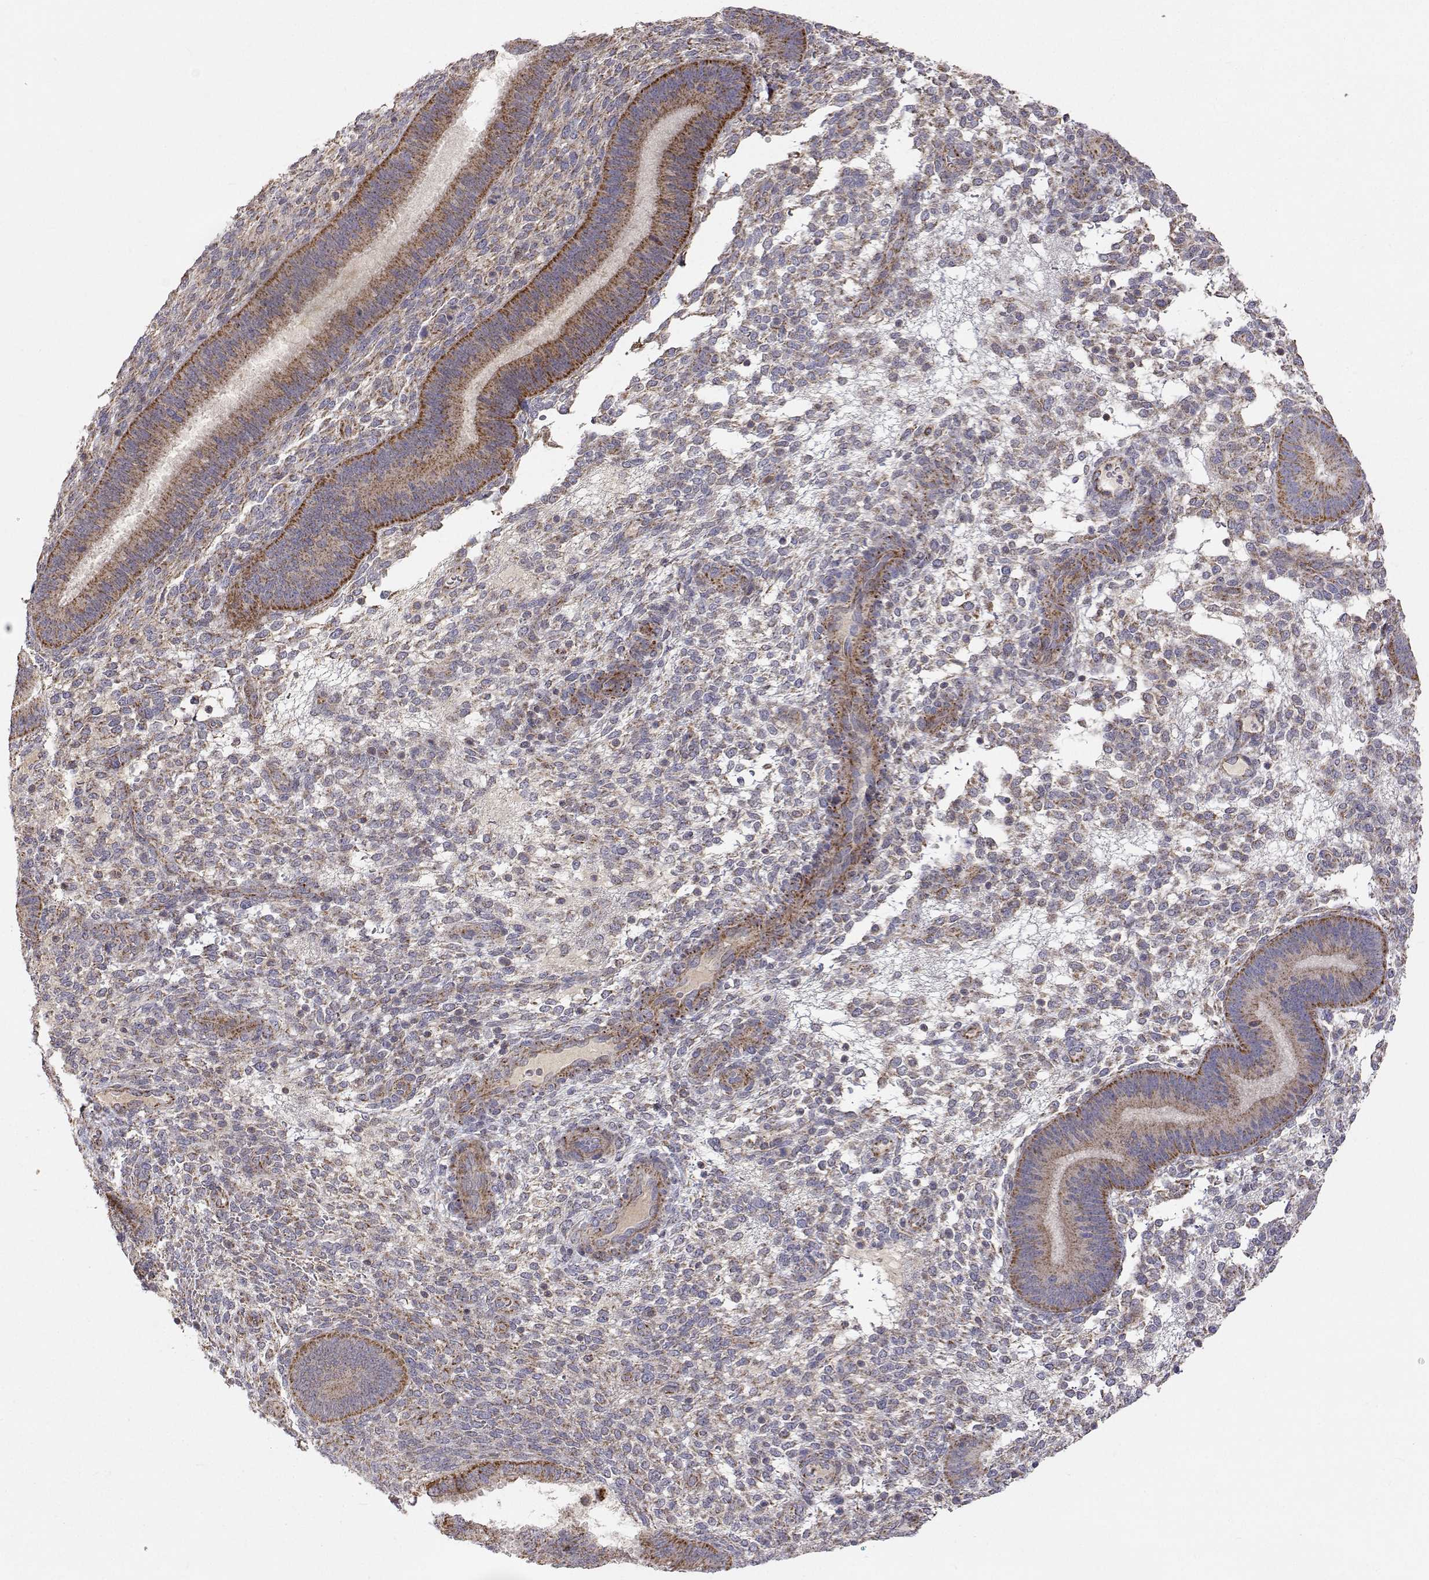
{"staining": {"intensity": "weak", "quantity": "<25%", "location": "cytoplasmic/membranous"}, "tissue": "endometrium", "cell_type": "Cells in endometrial stroma", "image_type": "normal", "snomed": [{"axis": "morphology", "description": "Normal tissue, NOS"}, {"axis": "topography", "description": "Endometrium"}], "caption": "An image of endometrium stained for a protein reveals no brown staining in cells in endometrial stroma. (DAB (3,3'-diaminobenzidine) IHC visualized using brightfield microscopy, high magnification).", "gene": "MRPL3", "patient": {"sex": "female", "age": 39}}